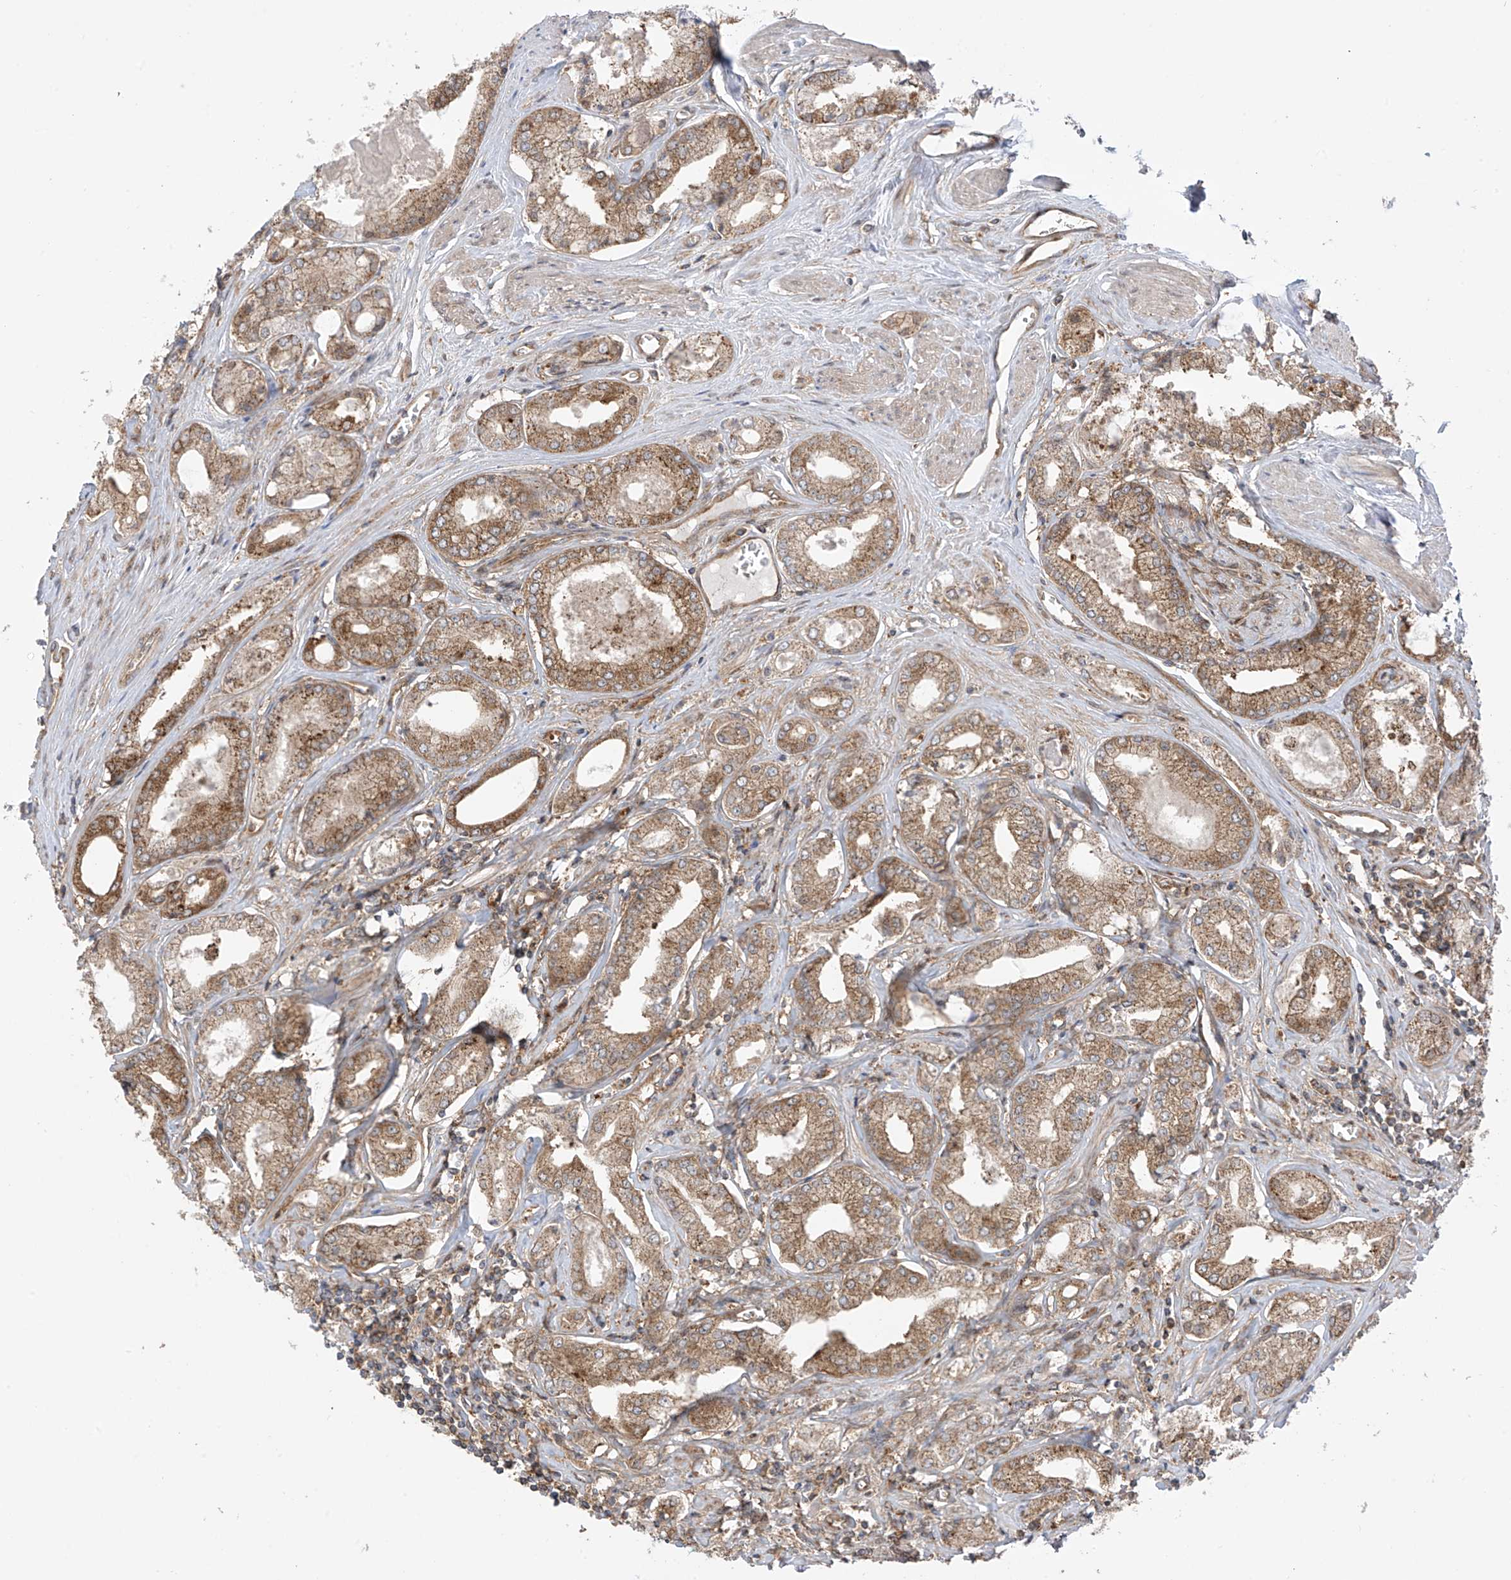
{"staining": {"intensity": "moderate", "quantity": ">75%", "location": "cytoplasmic/membranous"}, "tissue": "prostate cancer", "cell_type": "Tumor cells", "image_type": "cancer", "snomed": [{"axis": "morphology", "description": "Adenocarcinoma, Low grade"}, {"axis": "topography", "description": "Prostate"}], "caption": "Immunohistochemical staining of human prostate cancer (adenocarcinoma (low-grade)) shows medium levels of moderate cytoplasmic/membranous protein expression in about >75% of tumor cells.", "gene": "REPS1", "patient": {"sex": "male", "age": 60}}